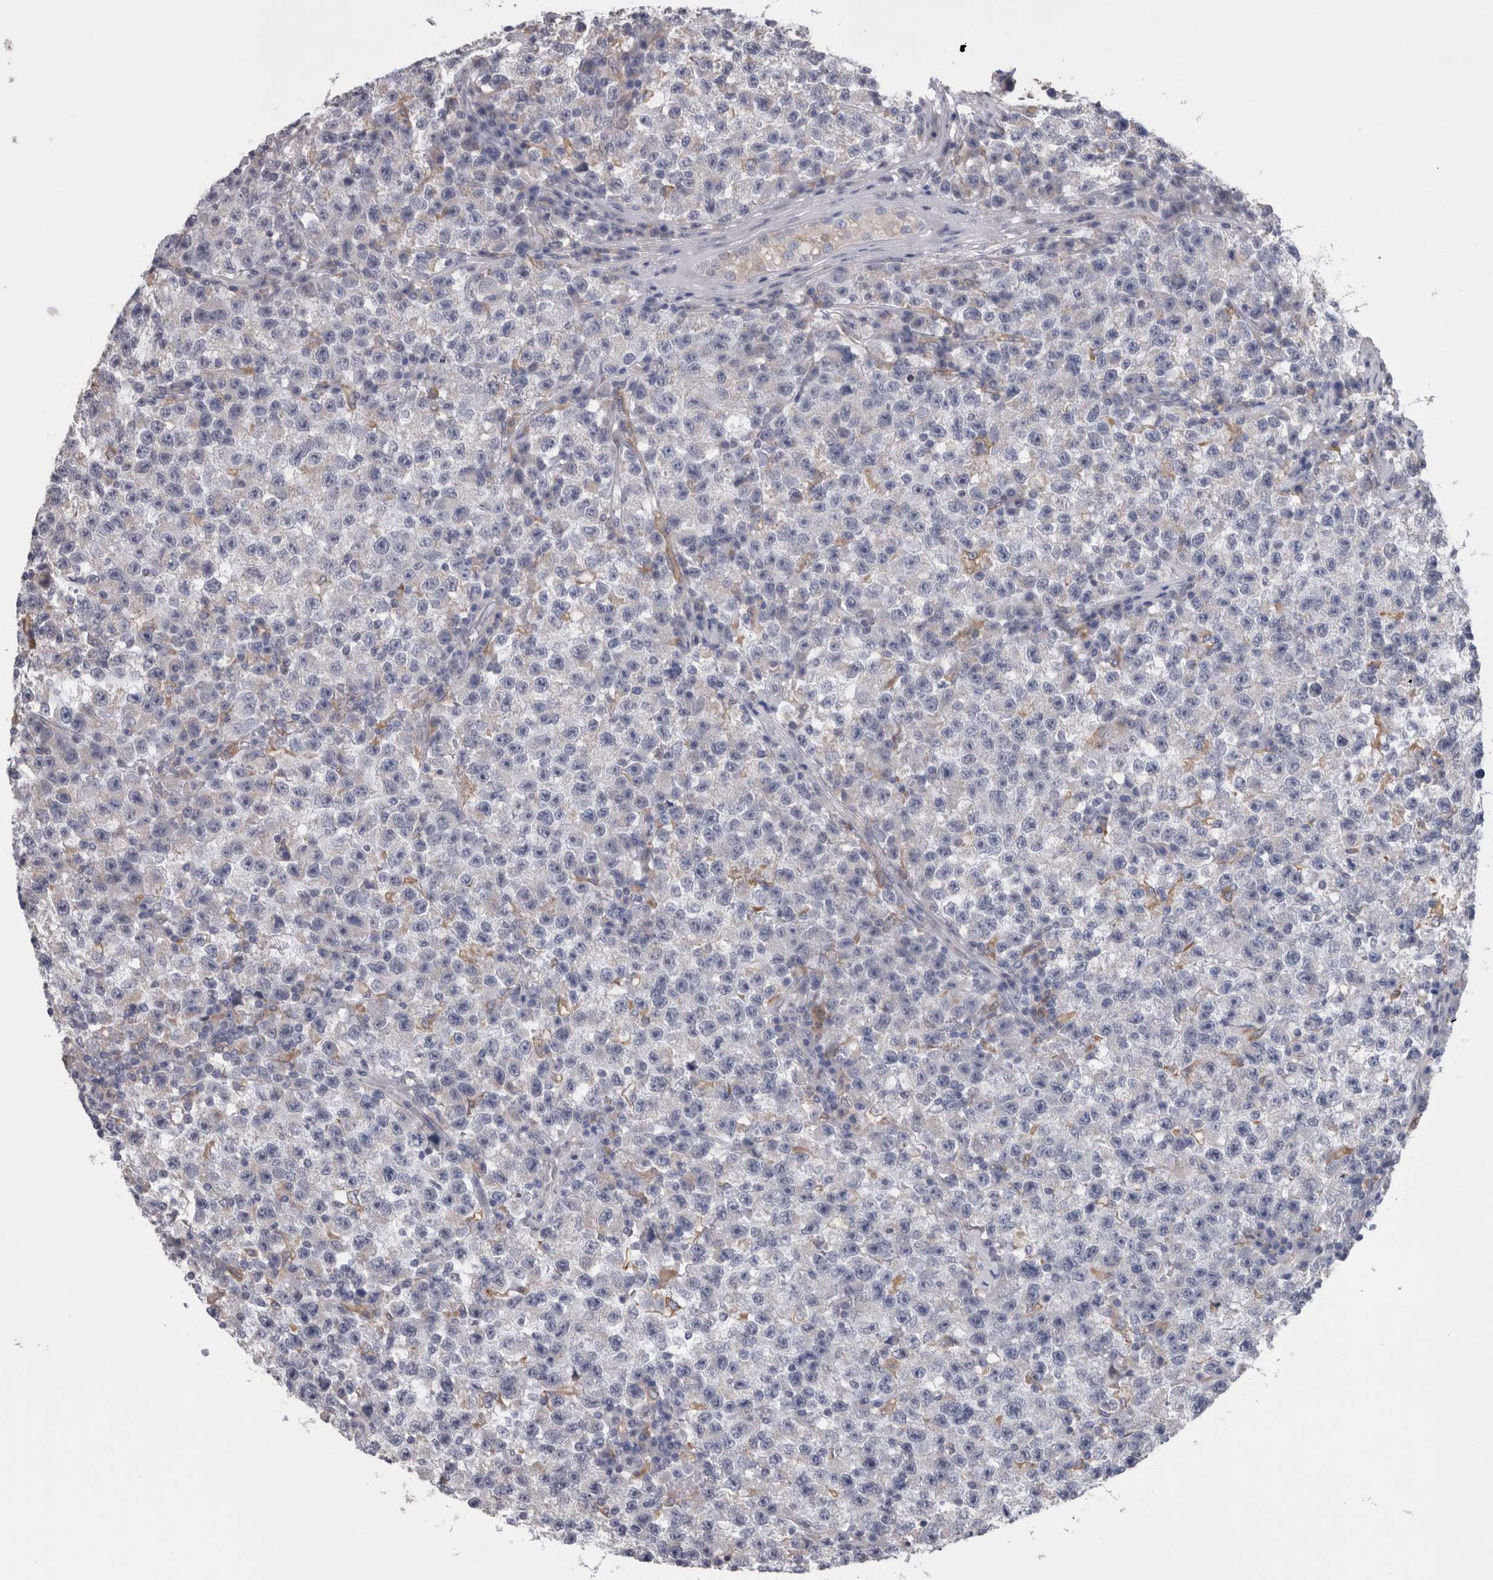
{"staining": {"intensity": "negative", "quantity": "none", "location": "none"}, "tissue": "testis cancer", "cell_type": "Tumor cells", "image_type": "cancer", "snomed": [{"axis": "morphology", "description": "Seminoma, NOS"}, {"axis": "topography", "description": "Testis"}], "caption": "DAB immunohistochemical staining of testis cancer reveals no significant expression in tumor cells. (DAB immunohistochemistry (IHC) visualized using brightfield microscopy, high magnification).", "gene": "GDAP1", "patient": {"sex": "male", "age": 22}}